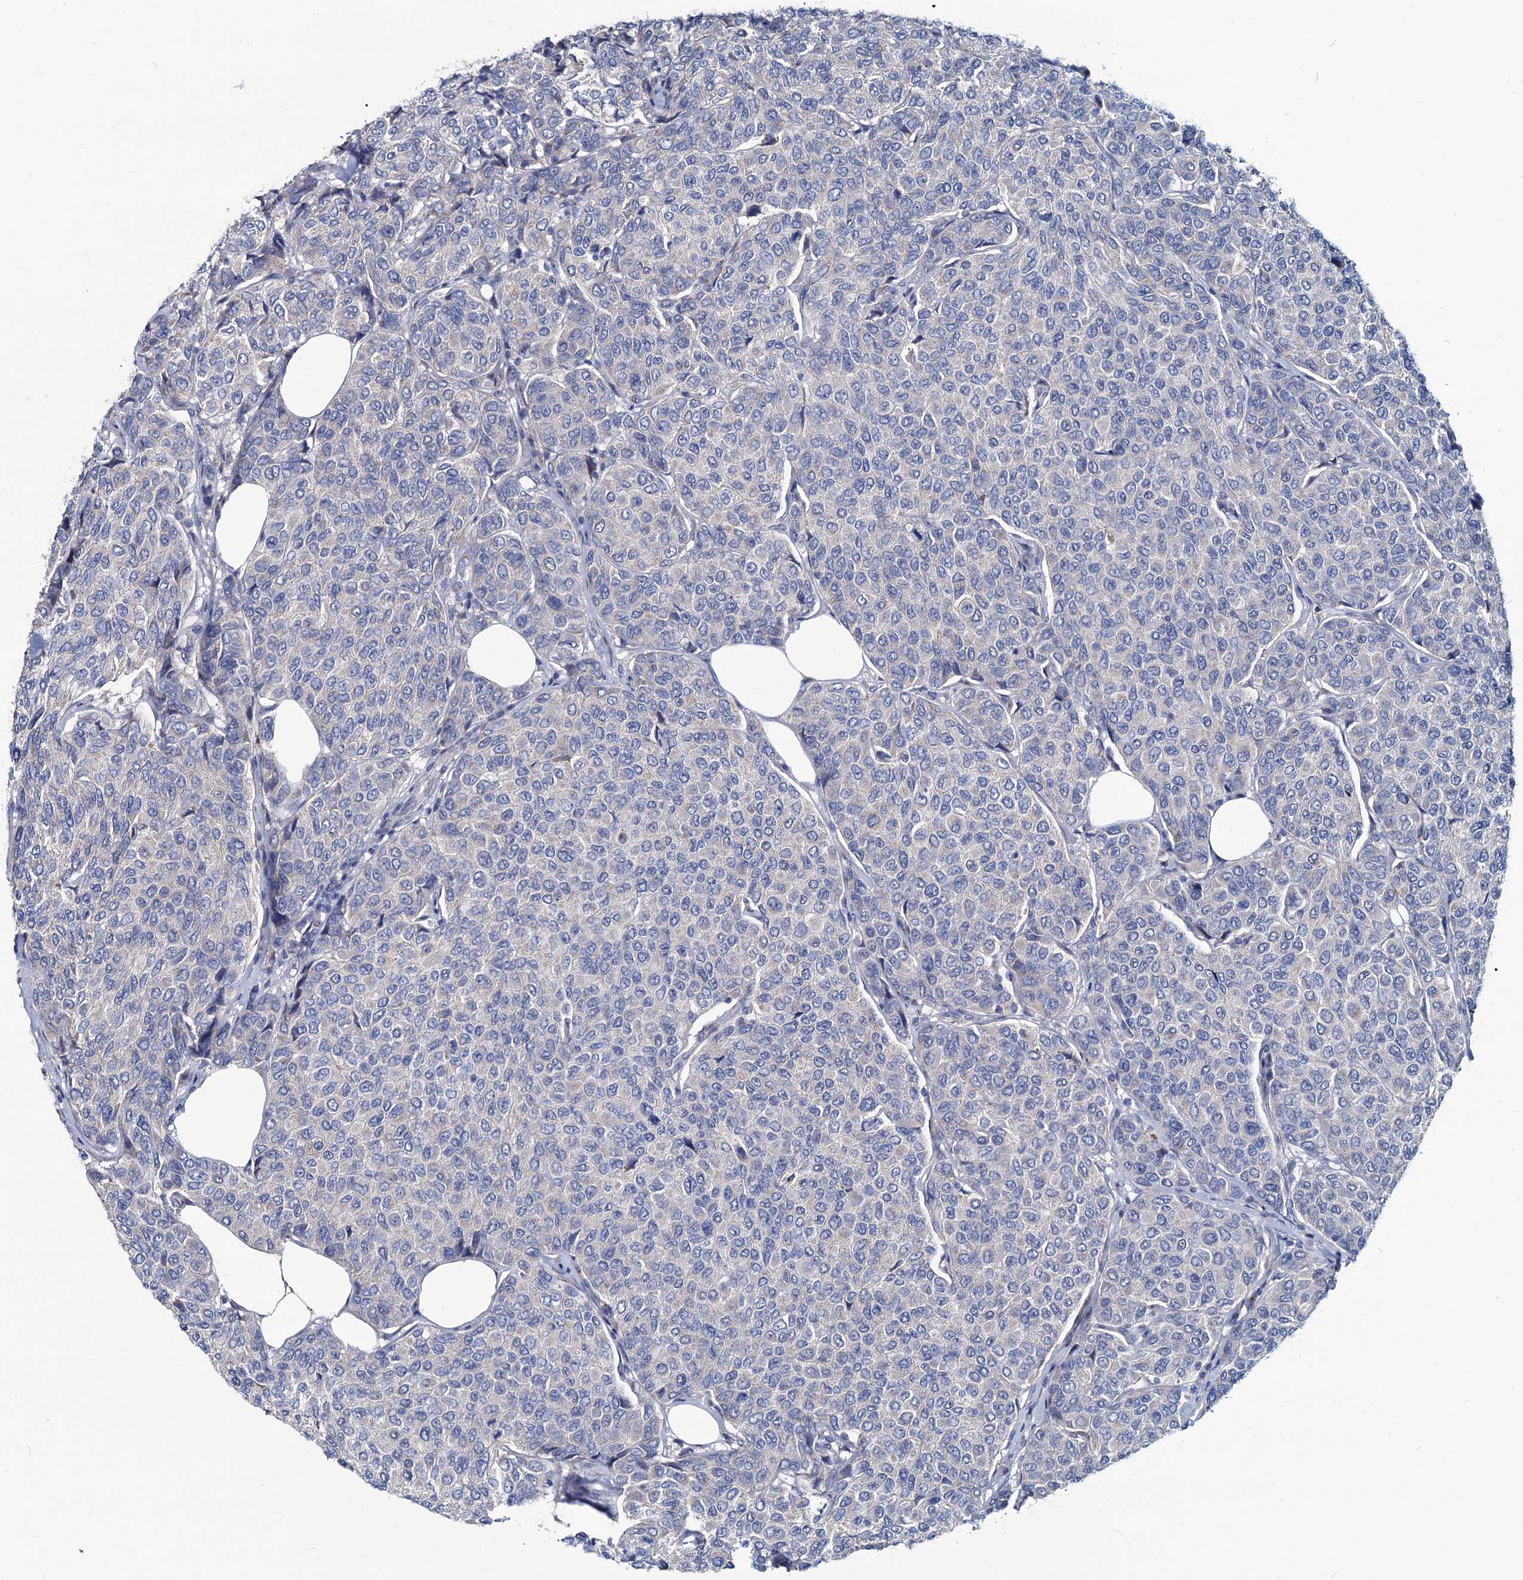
{"staining": {"intensity": "negative", "quantity": "none", "location": "none"}, "tissue": "breast cancer", "cell_type": "Tumor cells", "image_type": "cancer", "snomed": [{"axis": "morphology", "description": "Duct carcinoma"}, {"axis": "topography", "description": "Breast"}], "caption": "A photomicrograph of breast cancer stained for a protein shows no brown staining in tumor cells.", "gene": "AGBL4", "patient": {"sex": "female", "age": 55}}